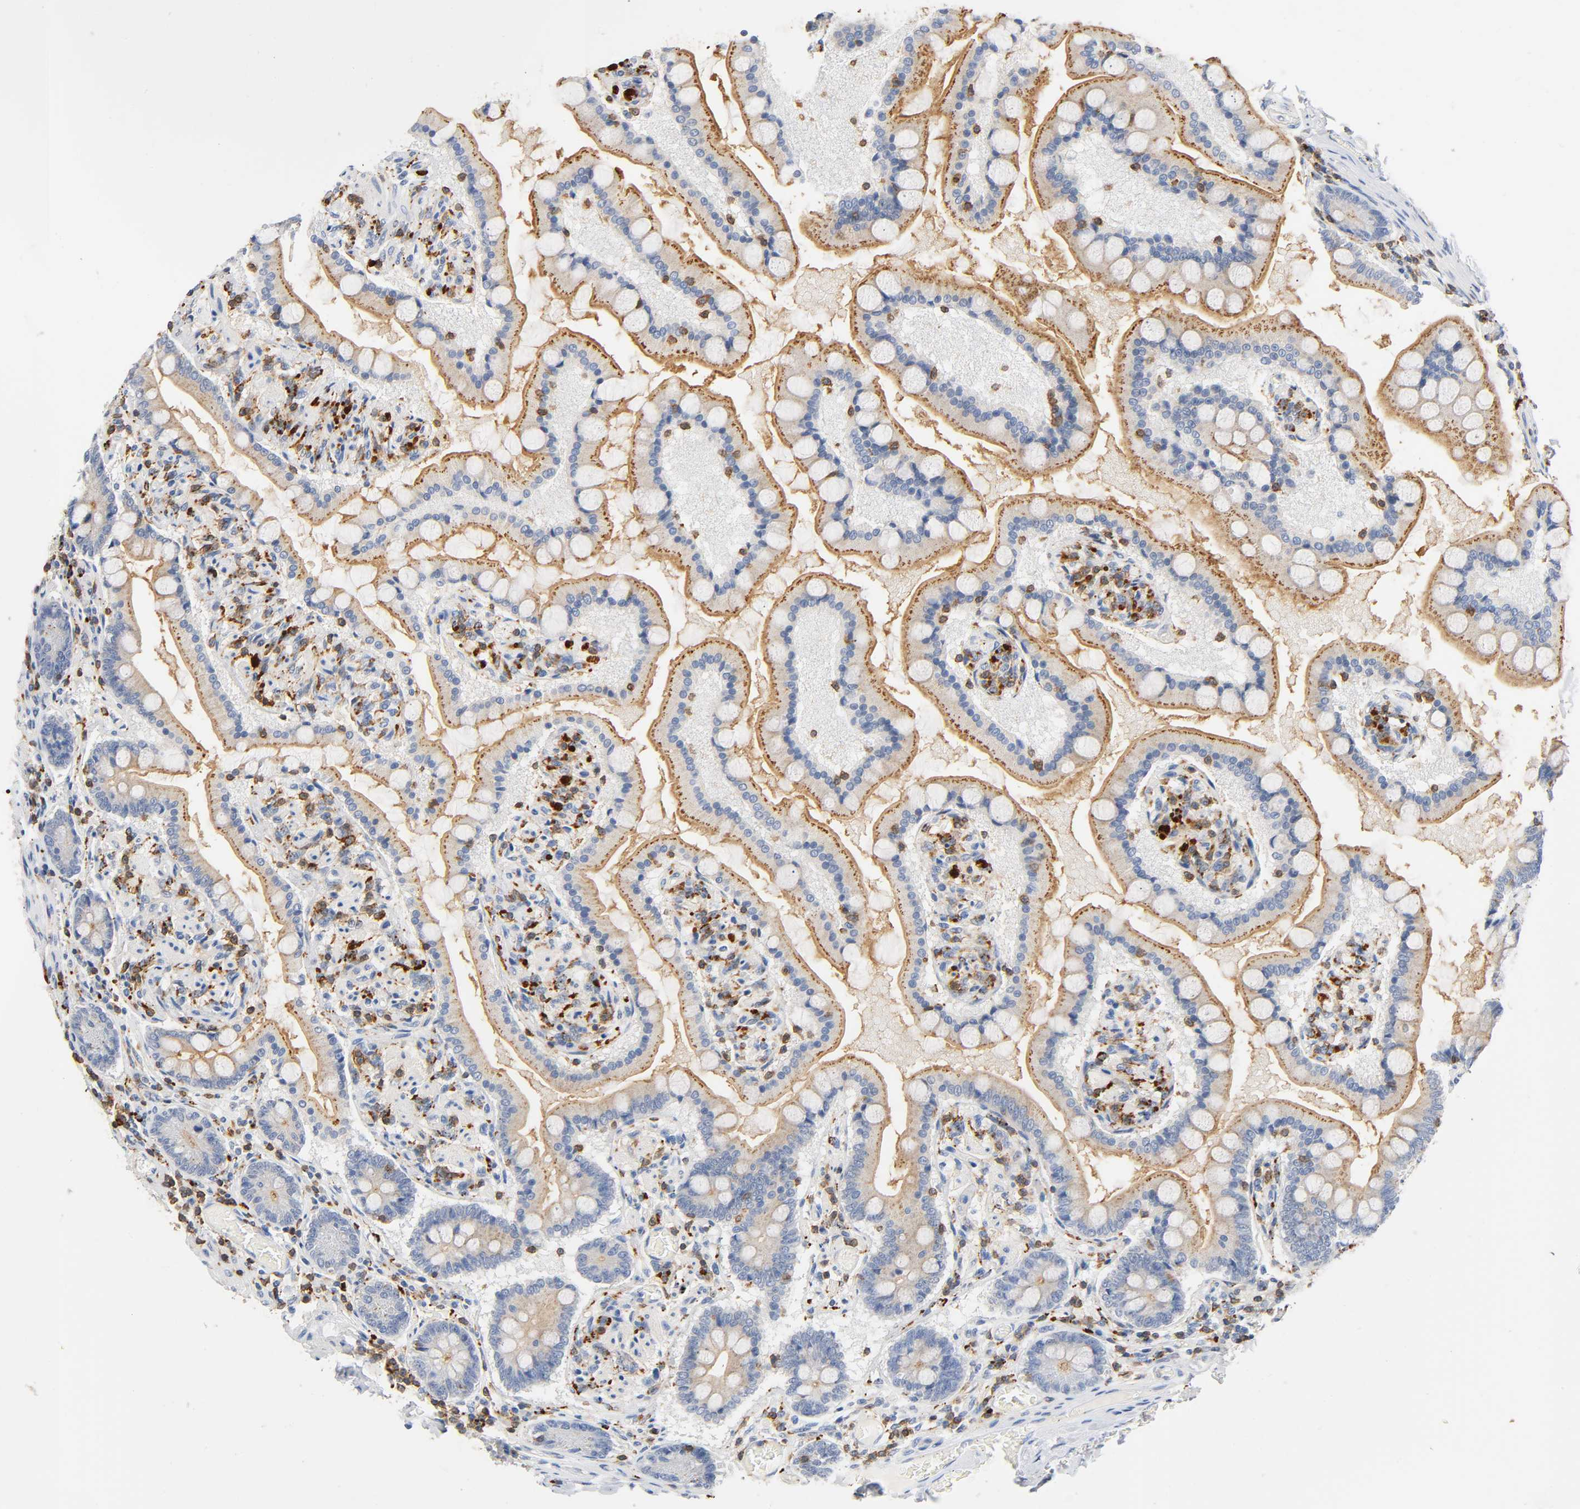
{"staining": {"intensity": "moderate", "quantity": "25%-75%", "location": "cytoplasmic/membranous"}, "tissue": "small intestine", "cell_type": "Glandular cells", "image_type": "normal", "snomed": [{"axis": "morphology", "description": "Normal tissue, NOS"}, {"axis": "topography", "description": "Small intestine"}], "caption": "Benign small intestine reveals moderate cytoplasmic/membranous staining in about 25%-75% of glandular cells The staining was performed using DAB to visualize the protein expression in brown, while the nuclei were stained in blue with hematoxylin (Magnification: 20x)..", "gene": "UCKL1", "patient": {"sex": "male", "age": 41}}